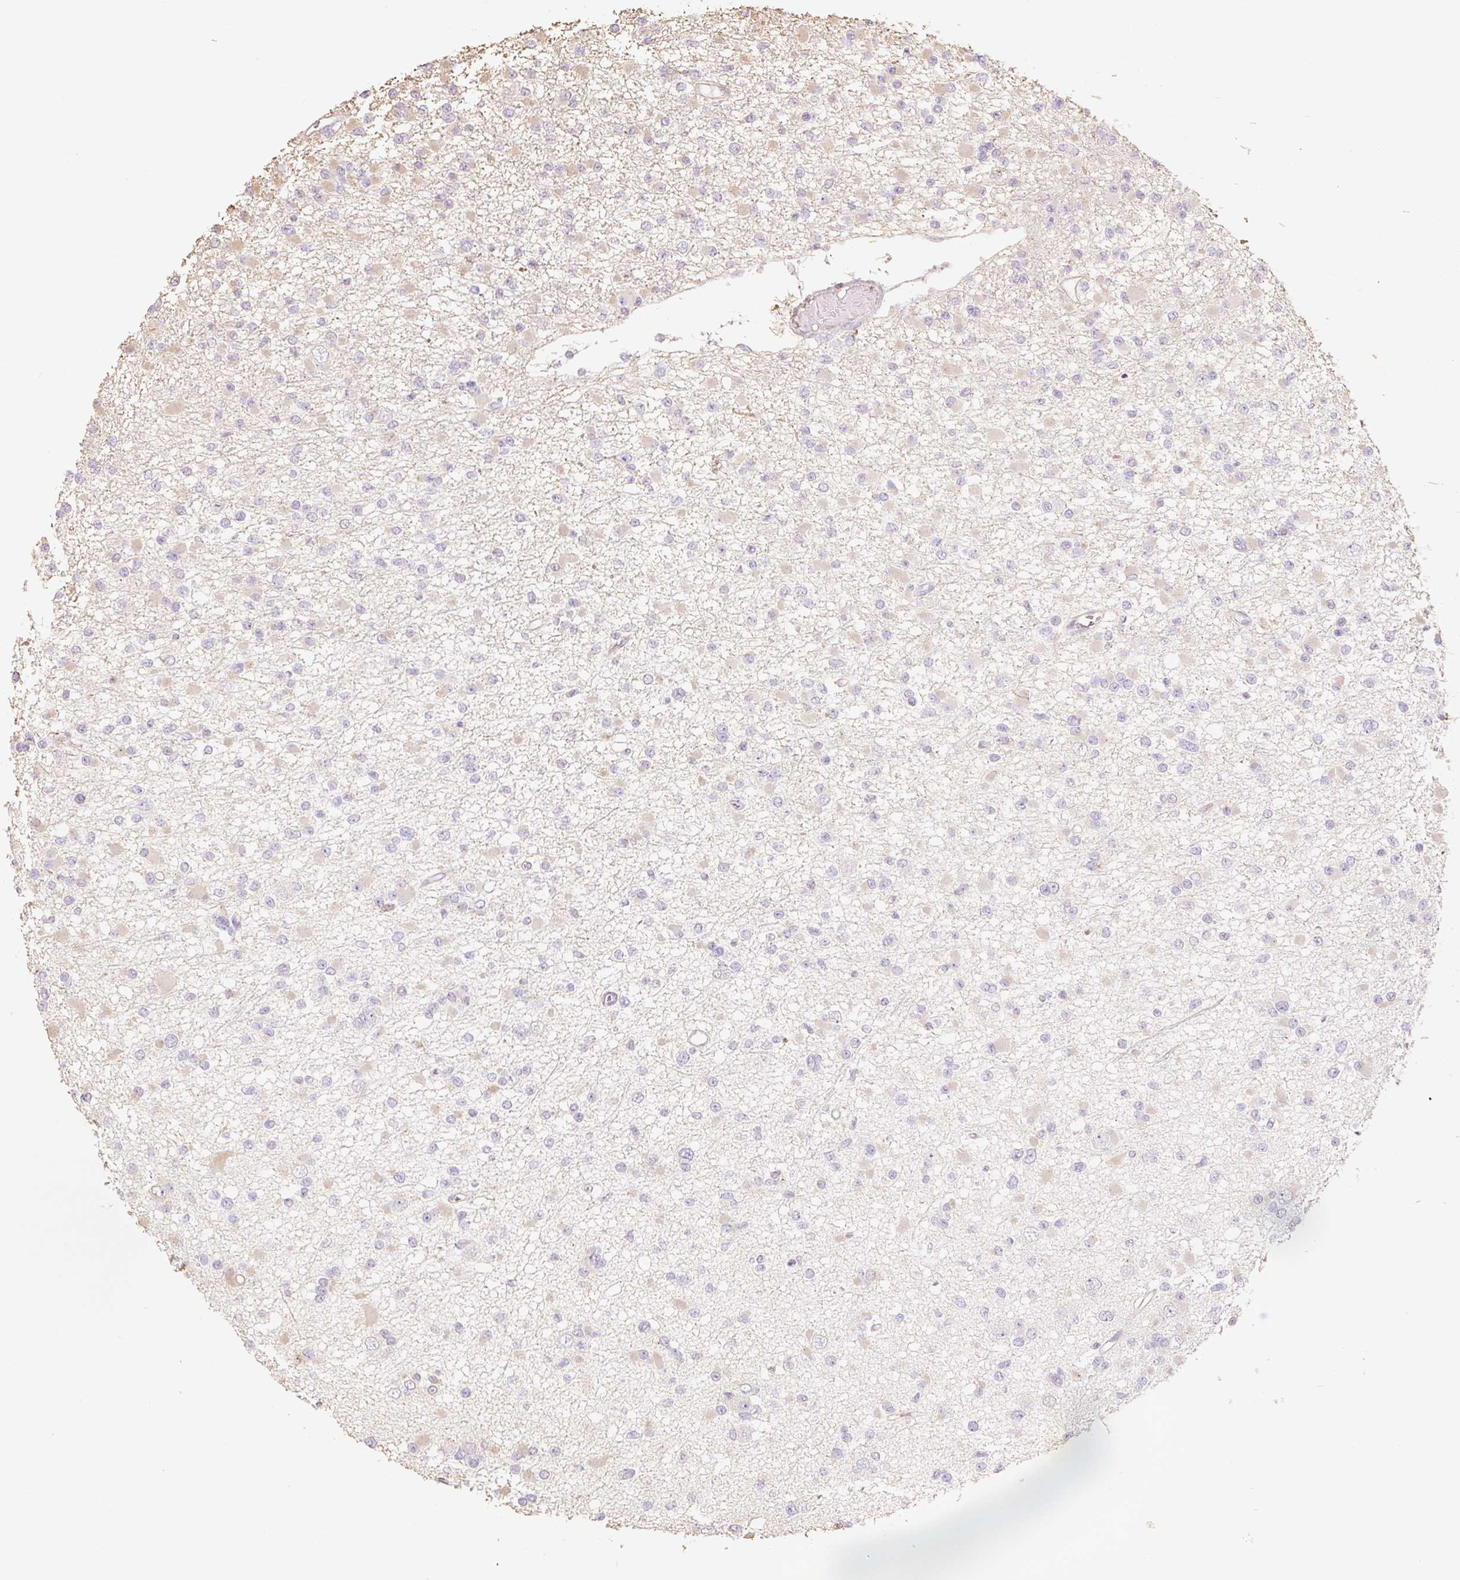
{"staining": {"intensity": "negative", "quantity": "none", "location": "none"}, "tissue": "glioma", "cell_type": "Tumor cells", "image_type": "cancer", "snomed": [{"axis": "morphology", "description": "Glioma, malignant, Low grade"}, {"axis": "topography", "description": "Brain"}], "caption": "Micrograph shows no significant protein positivity in tumor cells of glioma.", "gene": "MBOAT7", "patient": {"sex": "female", "age": 22}}